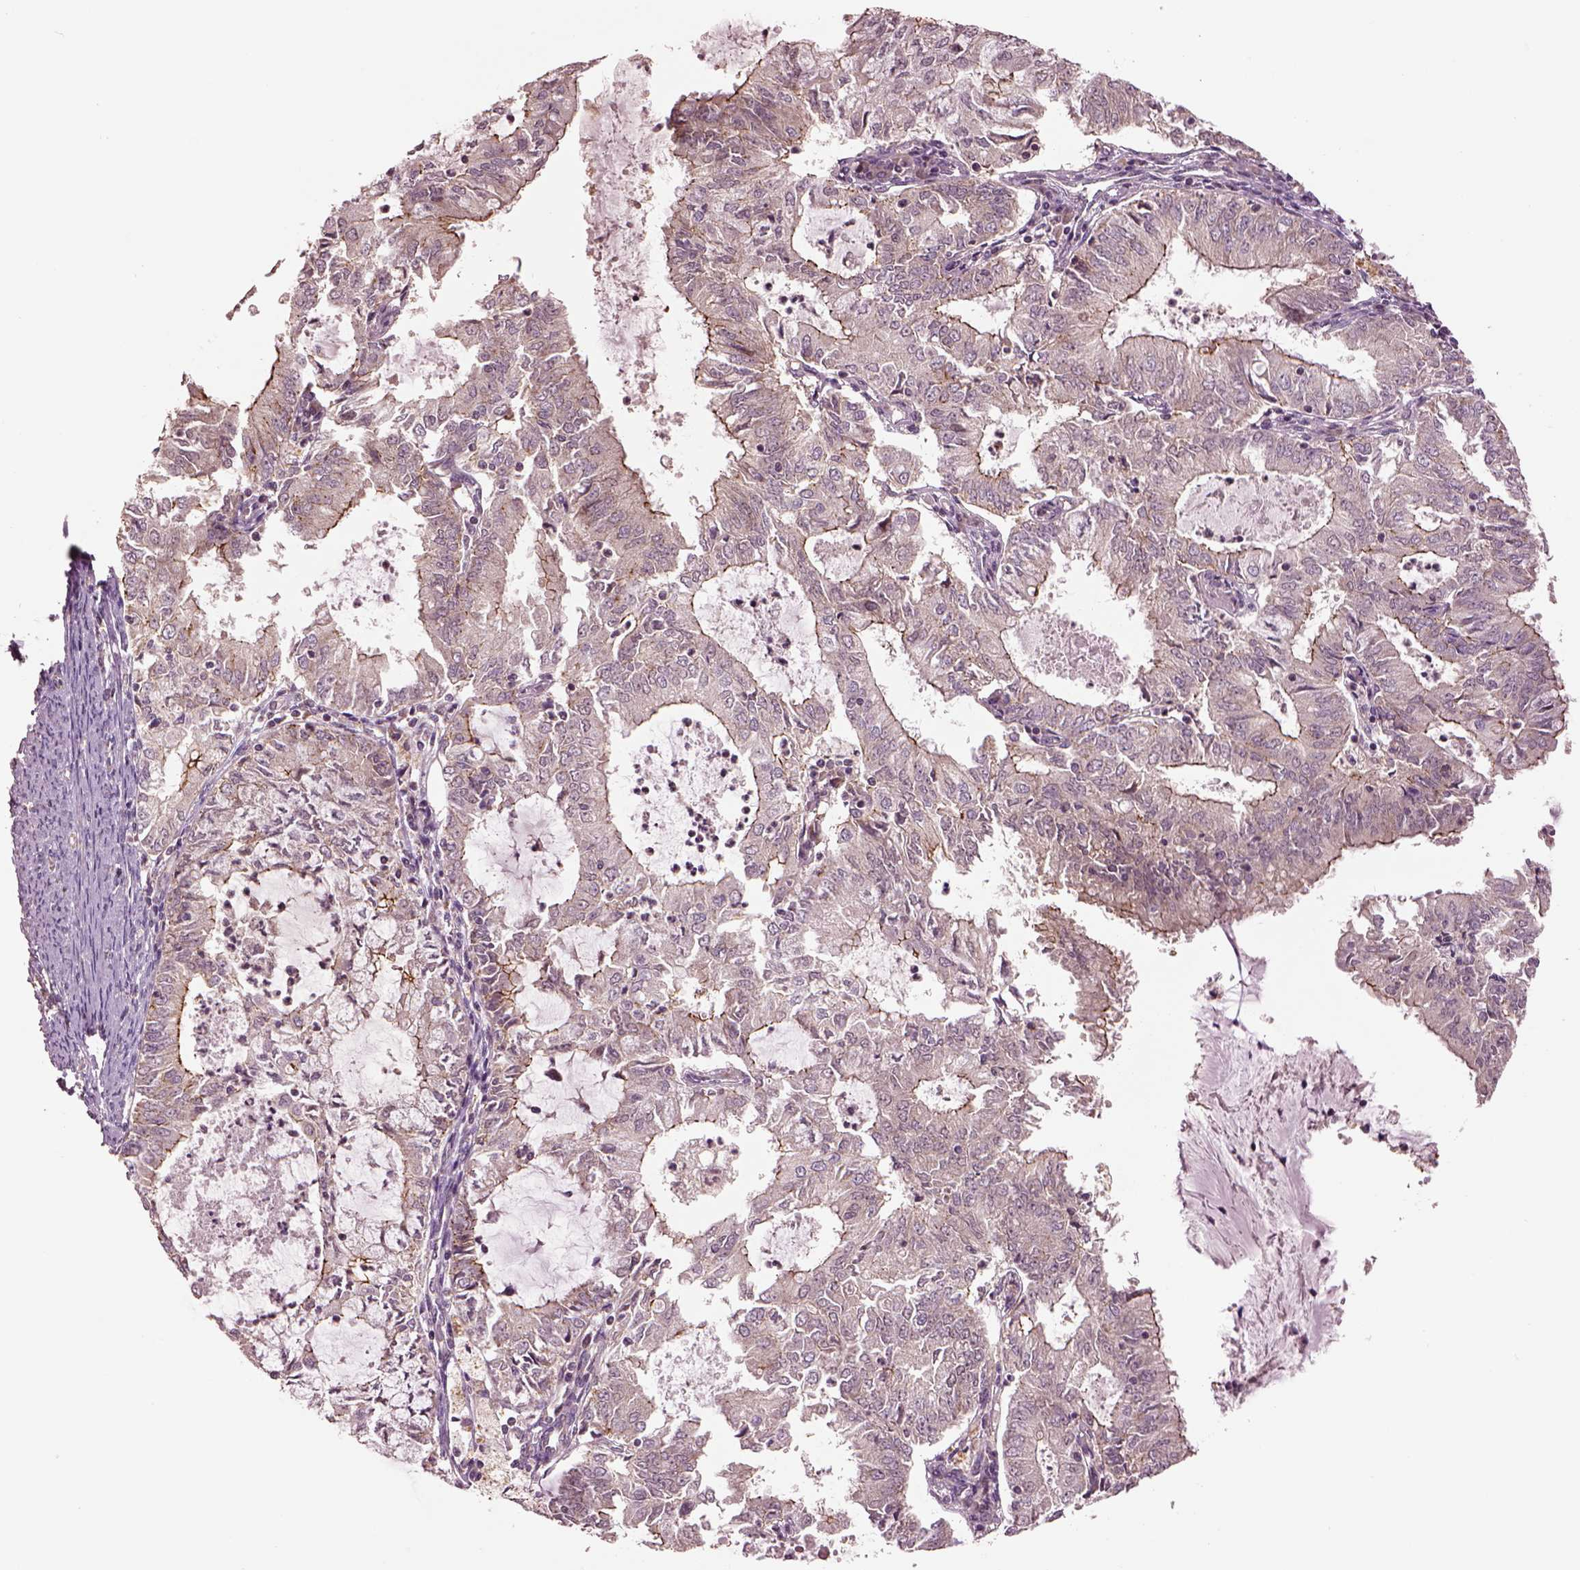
{"staining": {"intensity": "moderate", "quantity": "25%-75%", "location": "cytoplasmic/membranous"}, "tissue": "endometrial cancer", "cell_type": "Tumor cells", "image_type": "cancer", "snomed": [{"axis": "morphology", "description": "Adenocarcinoma, NOS"}, {"axis": "topography", "description": "Endometrium"}], "caption": "Endometrial cancer (adenocarcinoma) stained with a brown dye demonstrates moderate cytoplasmic/membranous positive staining in approximately 25%-75% of tumor cells.", "gene": "MTHFS", "patient": {"sex": "female", "age": 57}}